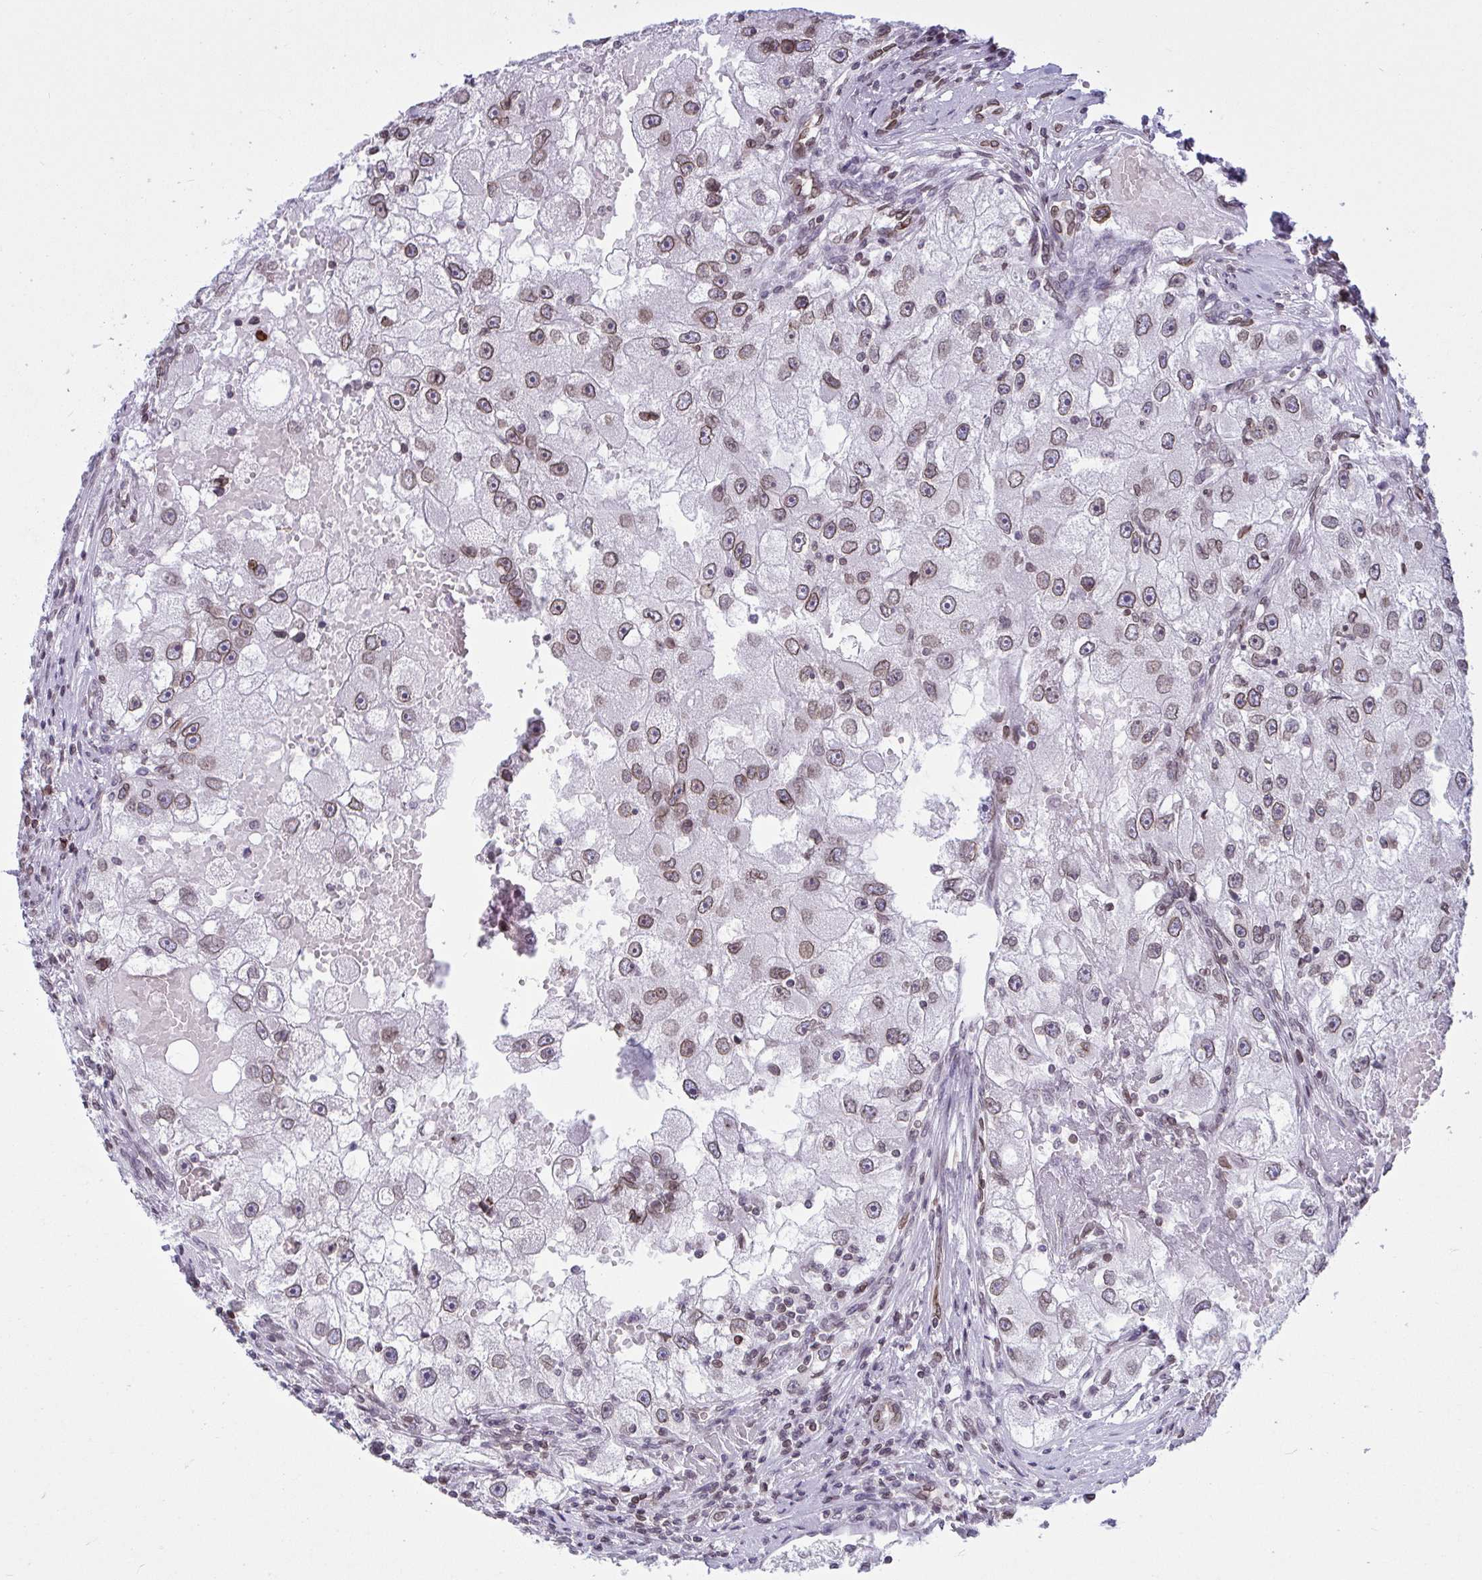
{"staining": {"intensity": "weak", "quantity": ">75%", "location": "cytoplasmic/membranous,nuclear"}, "tissue": "renal cancer", "cell_type": "Tumor cells", "image_type": "cancer", "snomed": [{"axis": "morphology", "description": "Adenocarcinoma, NOS"}, {"axis": "topography", "description": "Kidney"}], "caption": "Tumor cells demonstrate weak cytoplasmic/membranous and nuclear staining in approximately >75% of cells in adenocarcinoma (renal).", "gene": "LMNB2", "patient": {"sex": "male", "age": 63}}